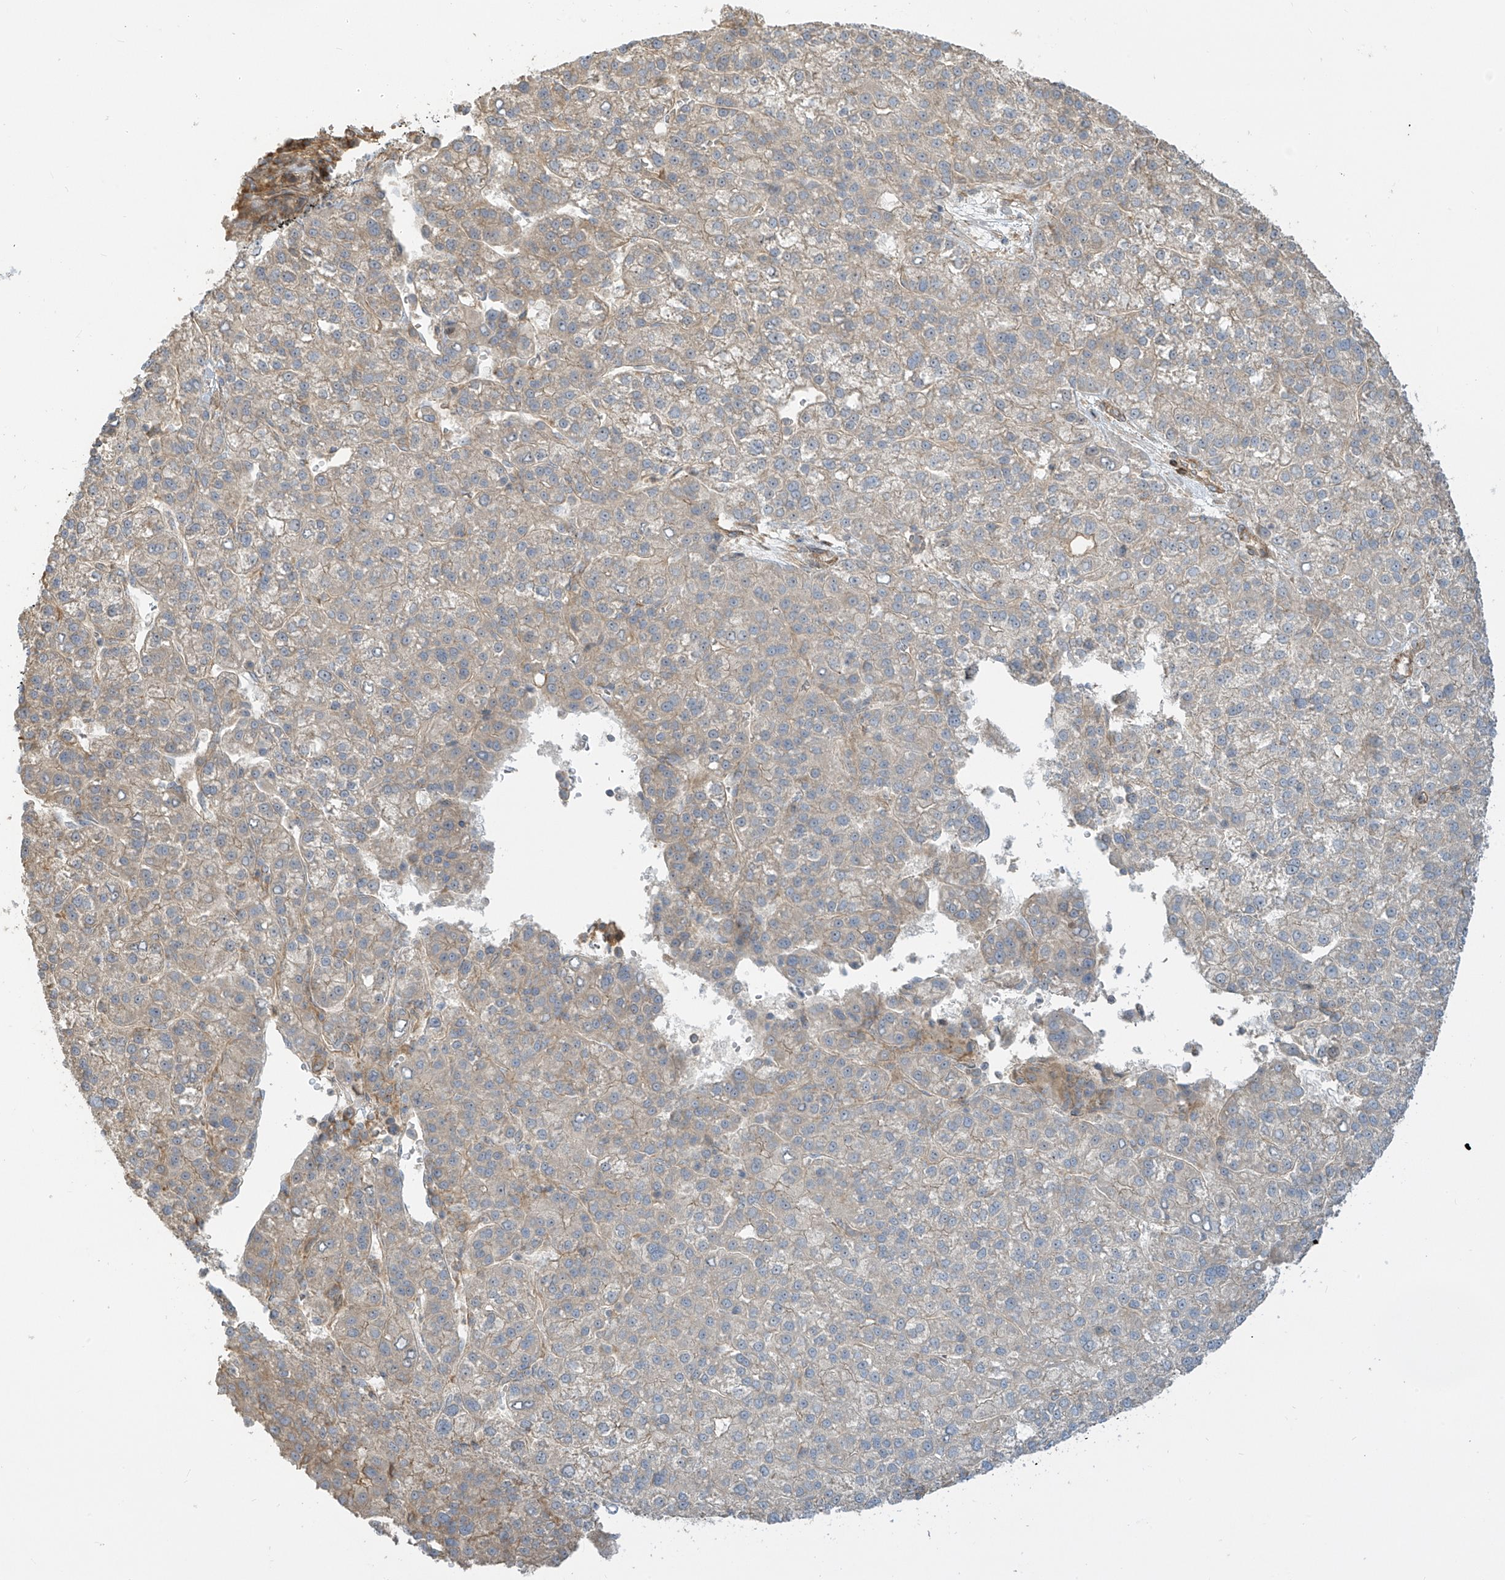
{"staining": {"intensity": "negative", "quantity": "none", "location": "none"}, "tissue": "liver cancer", "cell_type": "Tumor cells", "image_type": "cancer", "snomed": [{"axis": "morphology", "description": "Carcinoma, Hepatocellular, NOS"}, {"axis": "topography", "description": "Liver"}], "caption": "The image reveals no significant staining in tumor cells of liver hepatocellular carcinoma.", "gene": "ENTR1", "patient": {"sex": "female", "age": 58}}